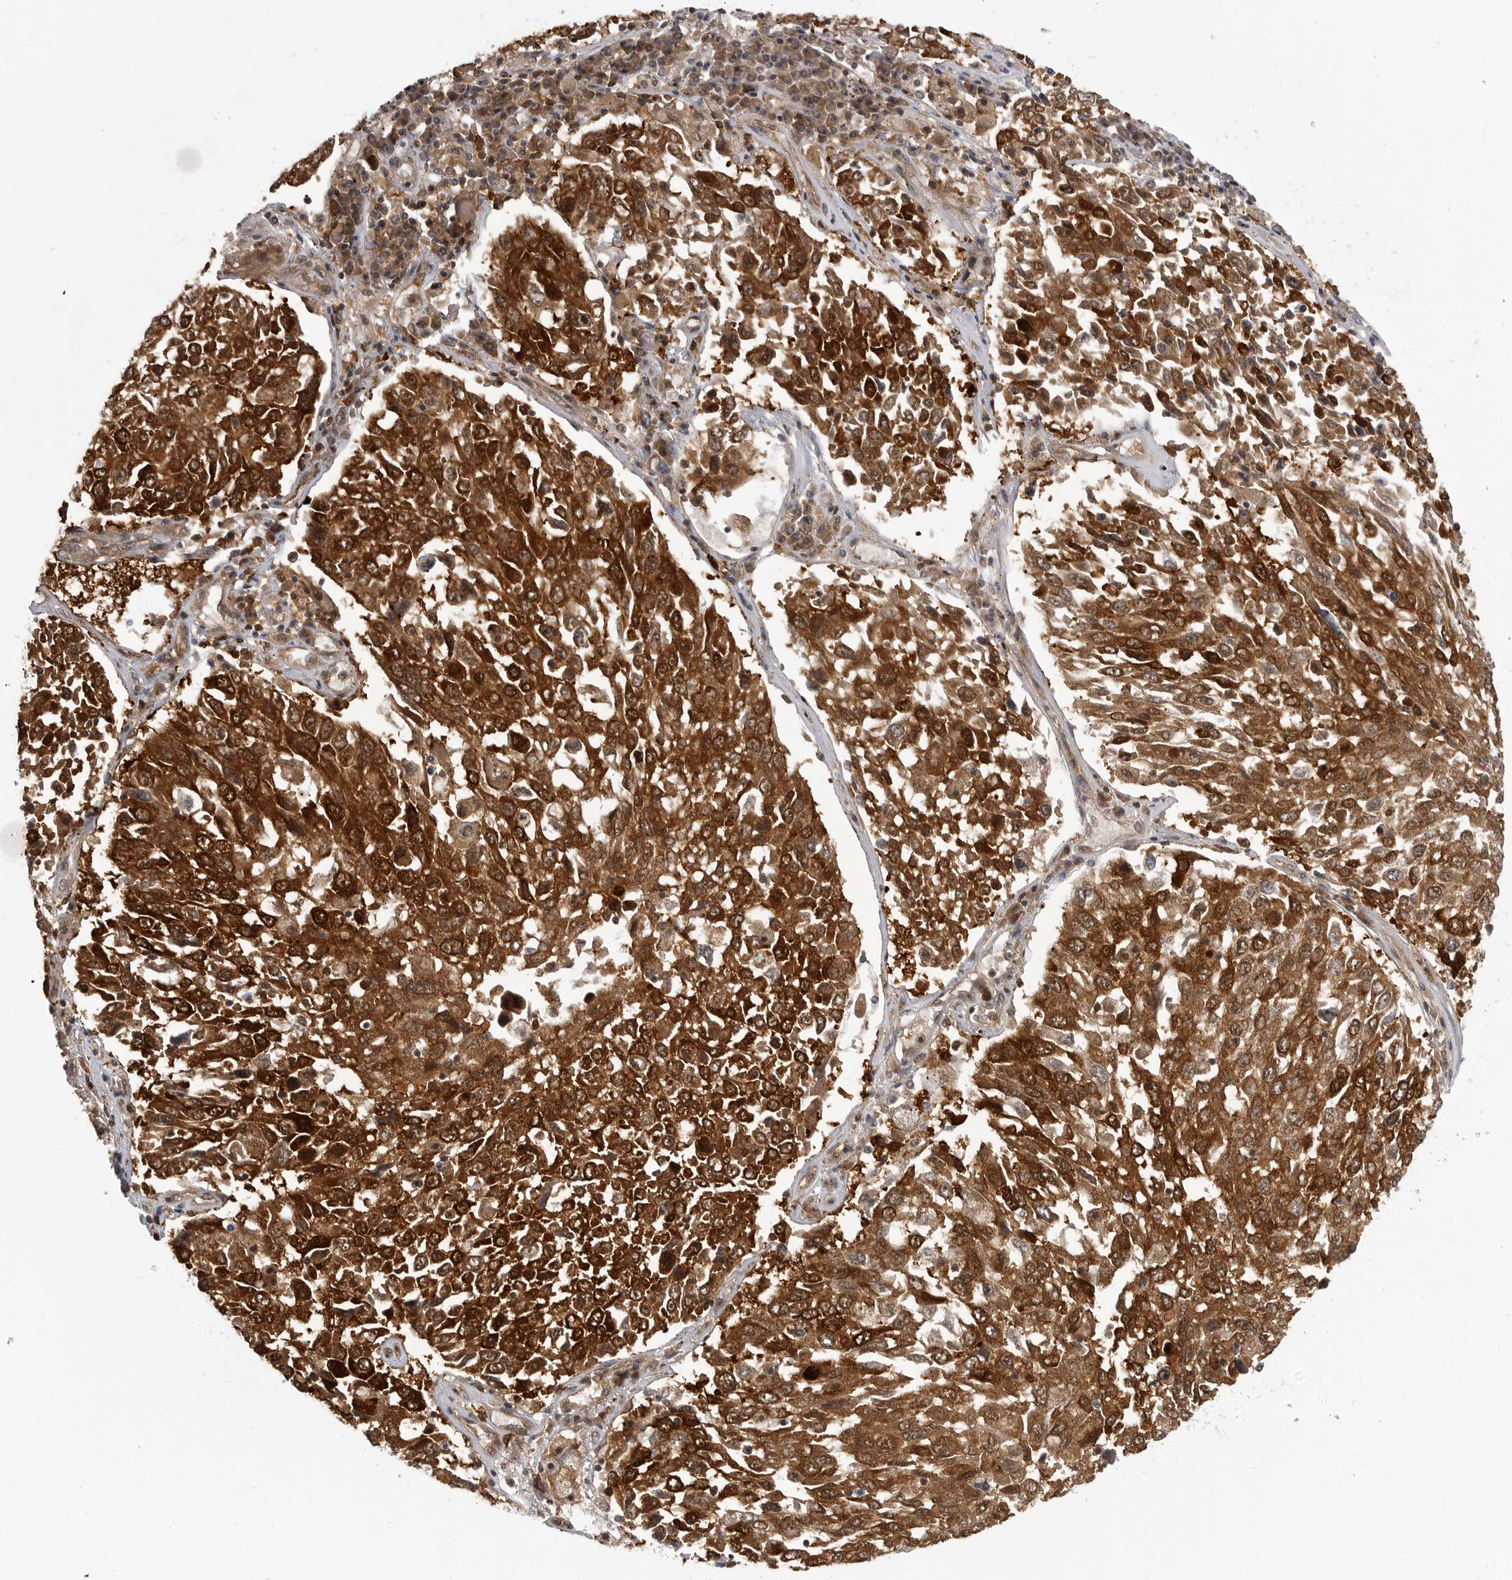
{"staining": {"intensity": "strong", "quantity": ">75%", "location": "cytoplasmic/membranous,nuclear"}, "tissue": "lung cancer", "cell_type": "Tumor cells", "image_type": "cancer", "snomed": [{"axis": "morphology", "description": "Squamous cell carcinoma, NOS"}, {"axis": "topography", "description": "Lung"}], "caption": "This micrograph shows immunohistochemistry staining of human lung cancer (squamous cell carcinoma), with high strong cytoplasmic/membranous and nuclear expression in about >75% of tumor cells.", "gene": "CACYBP", "patient": {"sex": "male", "age": 65}}